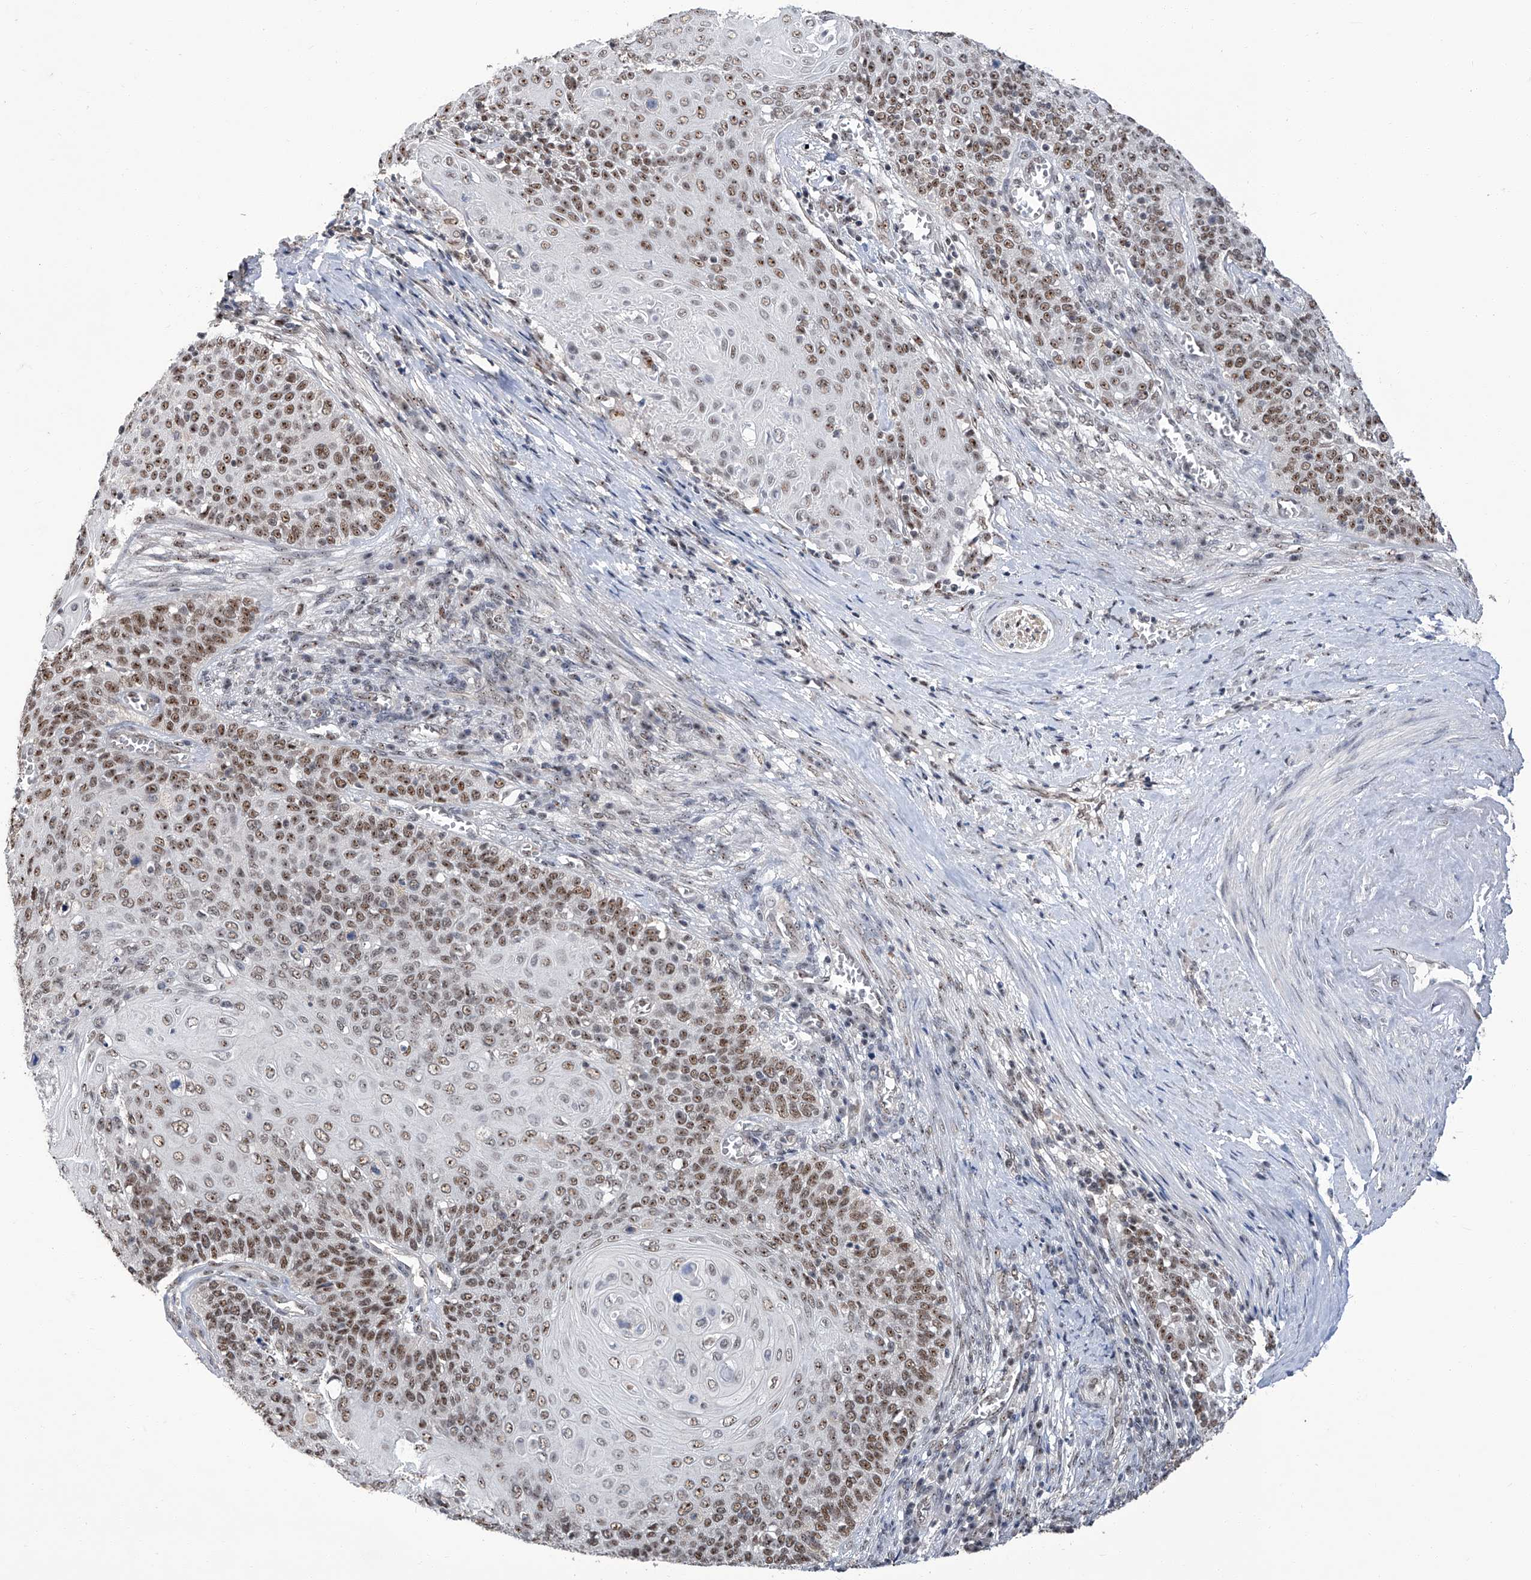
{"staining": {"intensity": "moderate", "quantity": ">75%", "location": "nuclear"}, "tissue": "cervical cancer", "cell_type": "Tumor cells", "image_type": "cancer", "snomed": [{"axis": "morphology", "description": "Squamous cell carcinoma, NOS"}, {"axis": "topography", "description": "Cervix"}], "caption": "Immunohistochemical staining of cervical cancer shows medium levels of moderate nuclear protein expression in about >75% of tumor cells. (DAB IHC, brown staining for protein, blue staining for nuclei).", "gene": "CMTR1", "patient": {"sex": "female", "age": 39}}